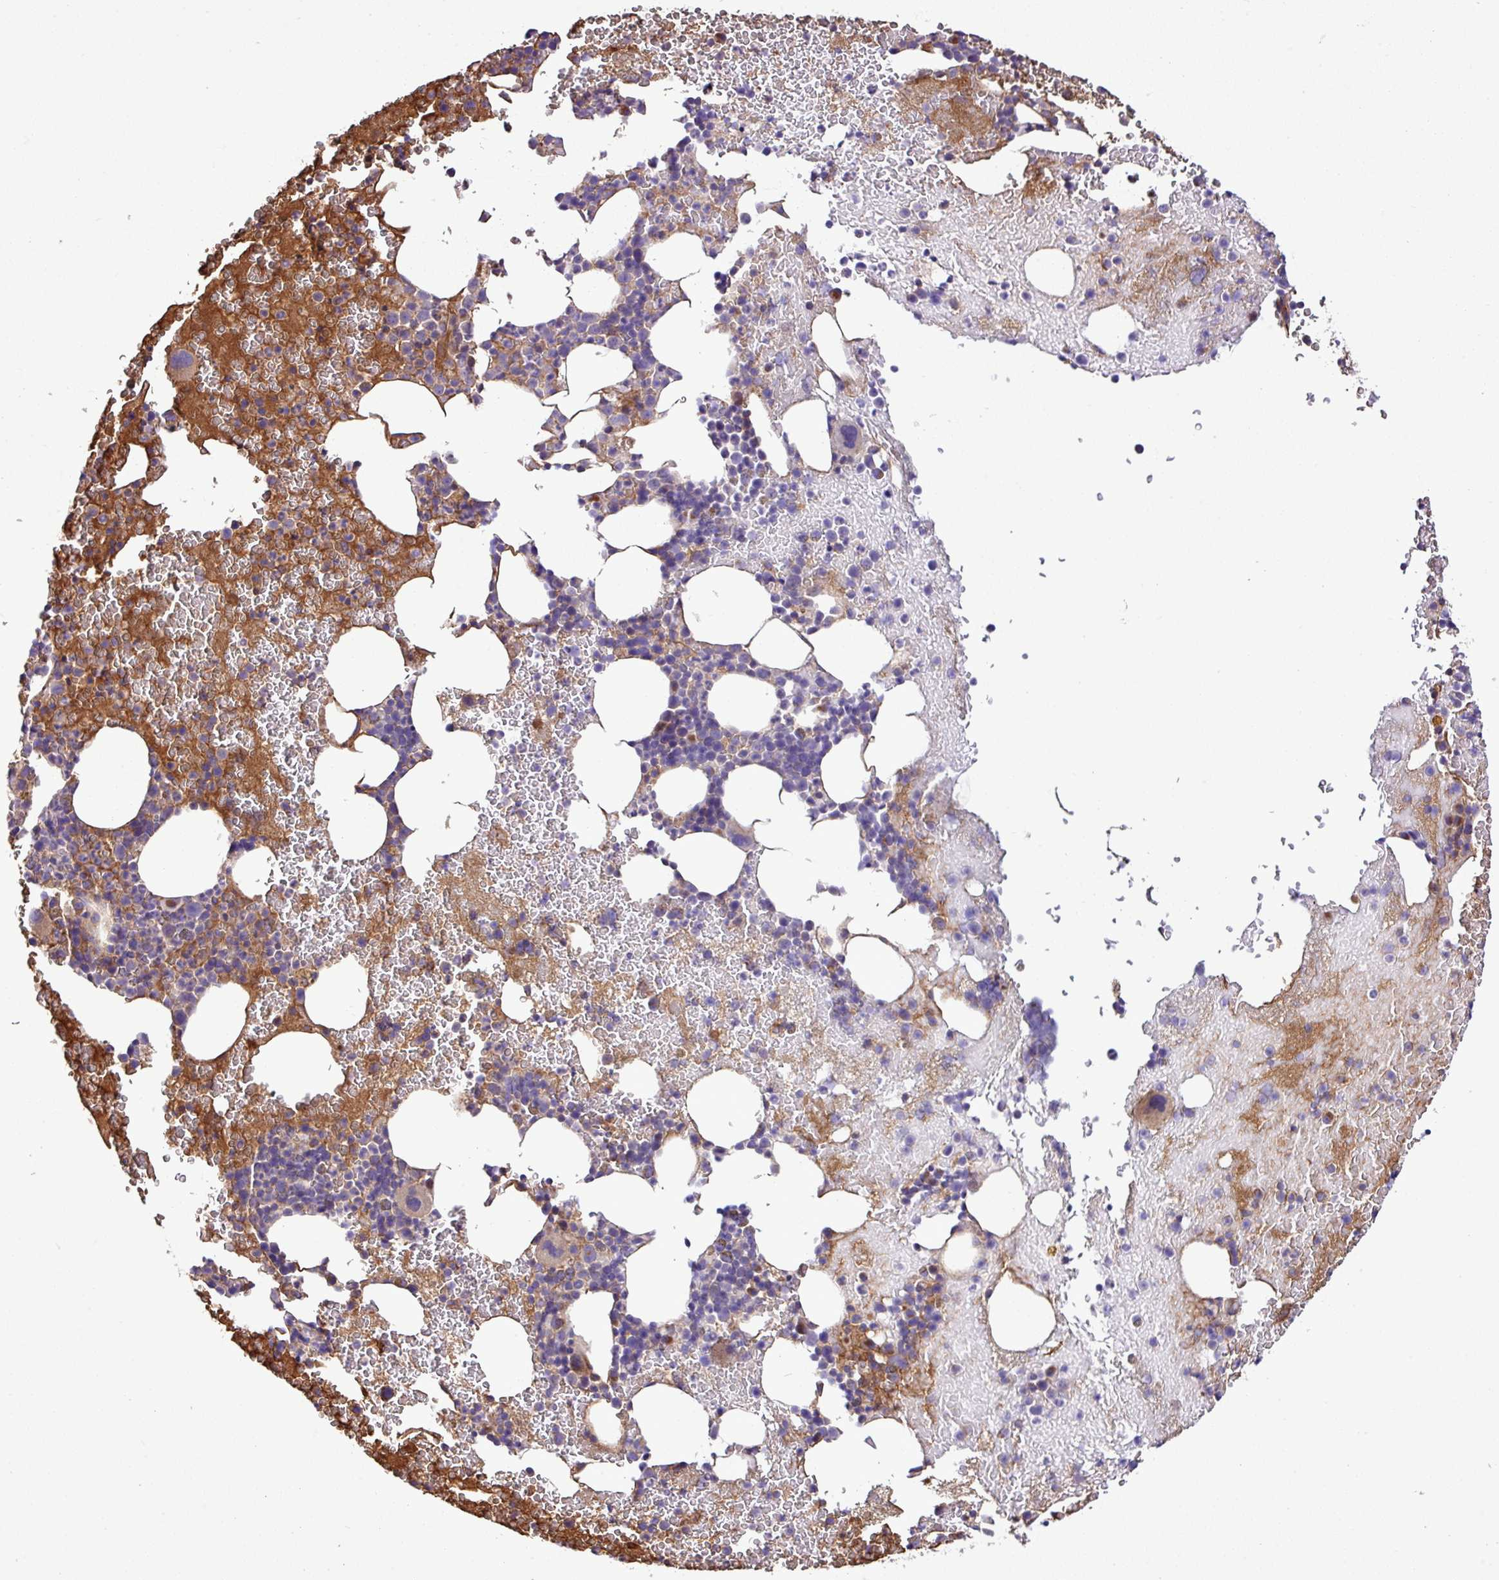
{"staining": {"intensity": "moderate", "quantity": "<25%", "location": "cytoplasmic/membranous"}, "tissue": "bone marrow", "cell_type": "Hematopoietic cells", "image_type": "normal", "snomed": [{"axis": "morphology", "description": "Normal tissue, NOS"}, {"axis": "topography", "description": "Bone marrow"}], "caption": "Moderate cytoplasmic/membranous staining for a protein is appreciated in about <25% of hematopoietic cells of normal bone marrow using immunohistochemistry (IHC).", "gene": "CWH43", "patient": {"sex": "male", "age": 26}}